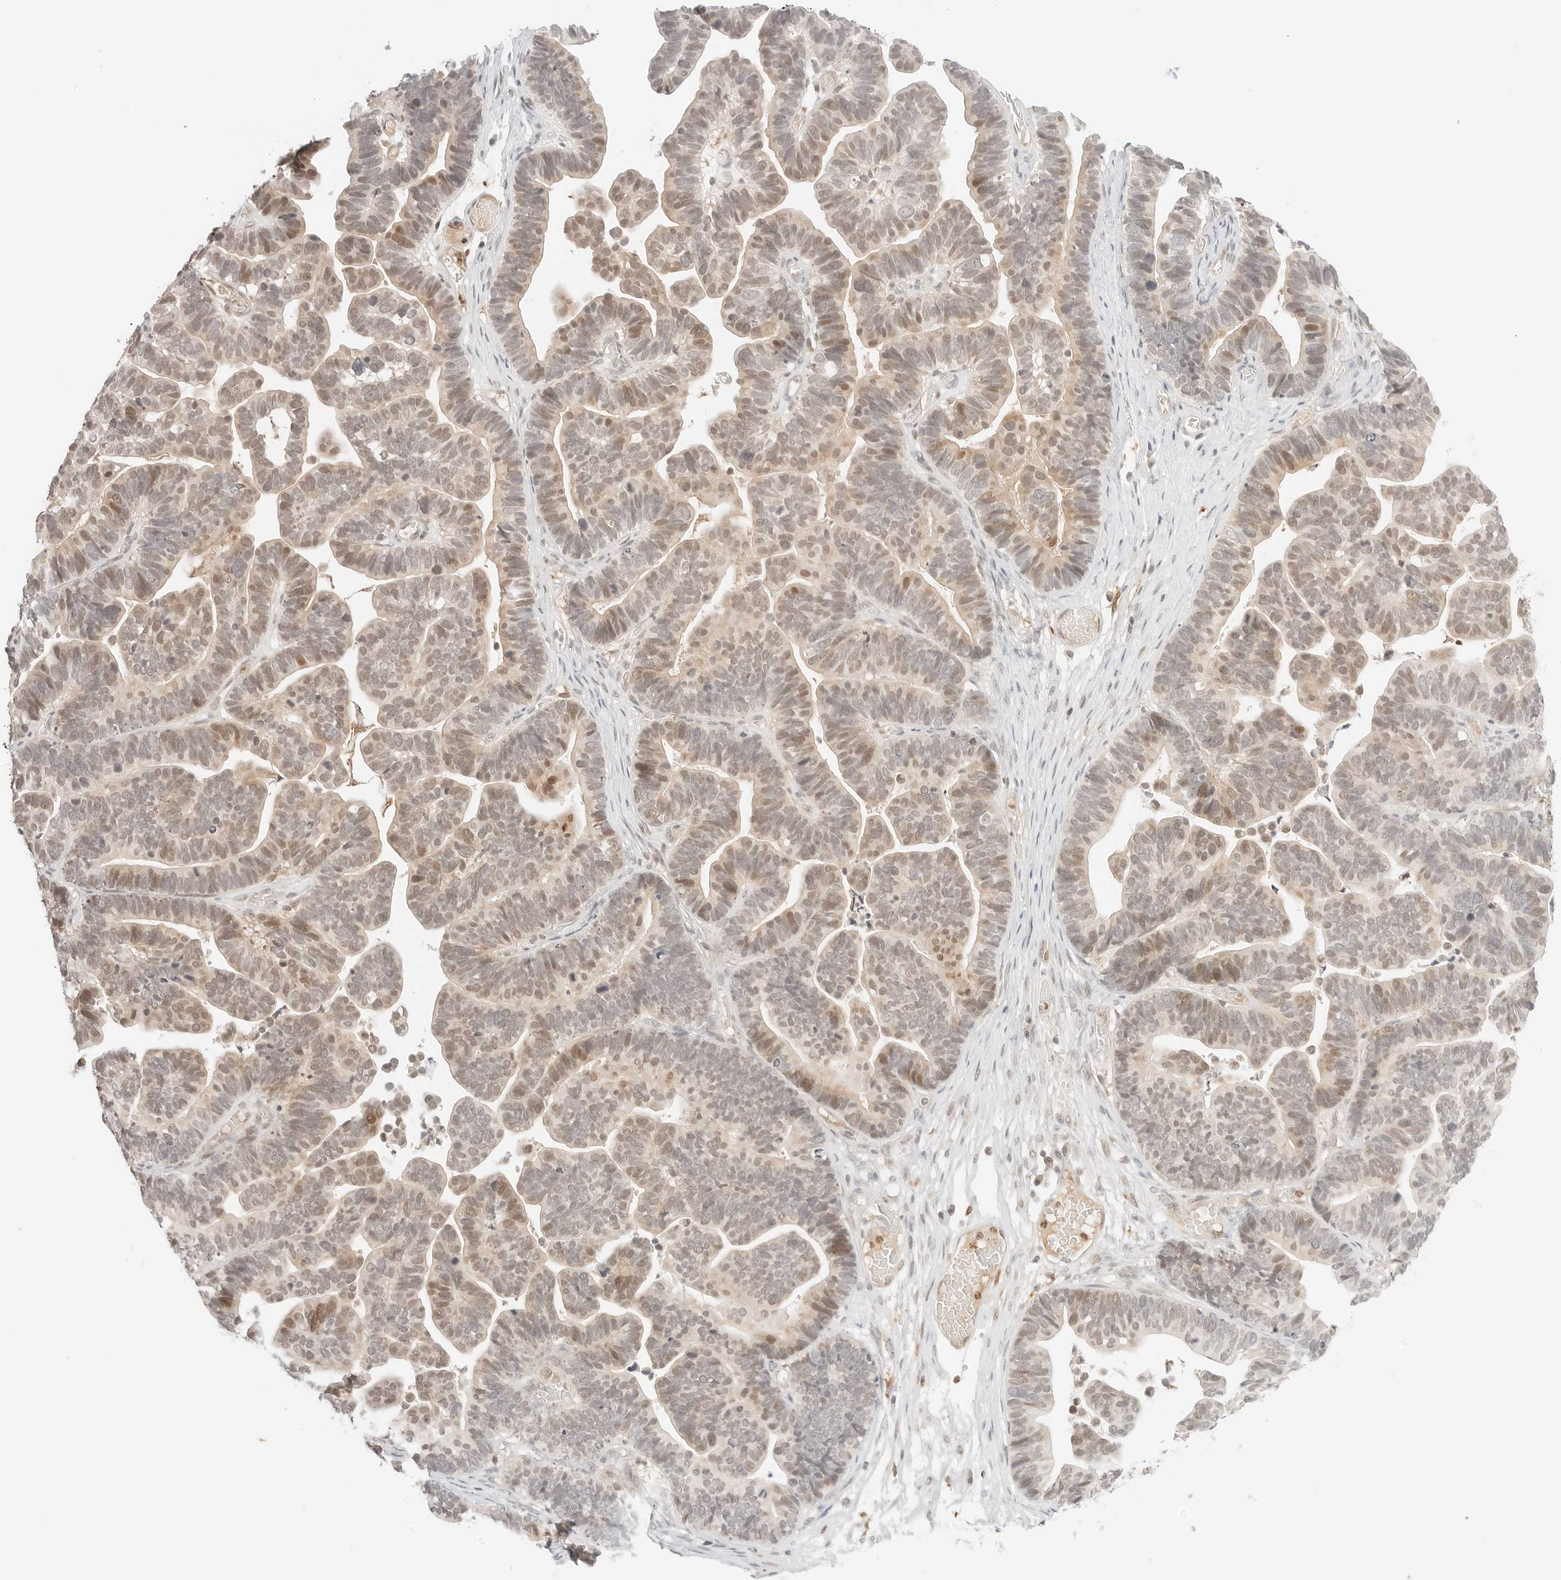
{"staining": {"intensity": "moderate", "quantity": "25%-75%", "location": "nuclear"}, "tissue": "ovarian cancer", "cell_type": "Tumor cells", "image_type": "cancer", "snomed": [{"axis": "morphology", "description": "Cystadenocarcinoma, serous, NOS"}, {"axis": "topography", "description": "Ovary"}], "caption": "Serous cystadenocarcinoma (ovarian) stained with immunohistochemistry (IHC) shows moderate nuclear expression in about 25%-75% of tumor cells.", "gene": "RPS6KL1", "patient": {"sex": "female", "age": 56}}